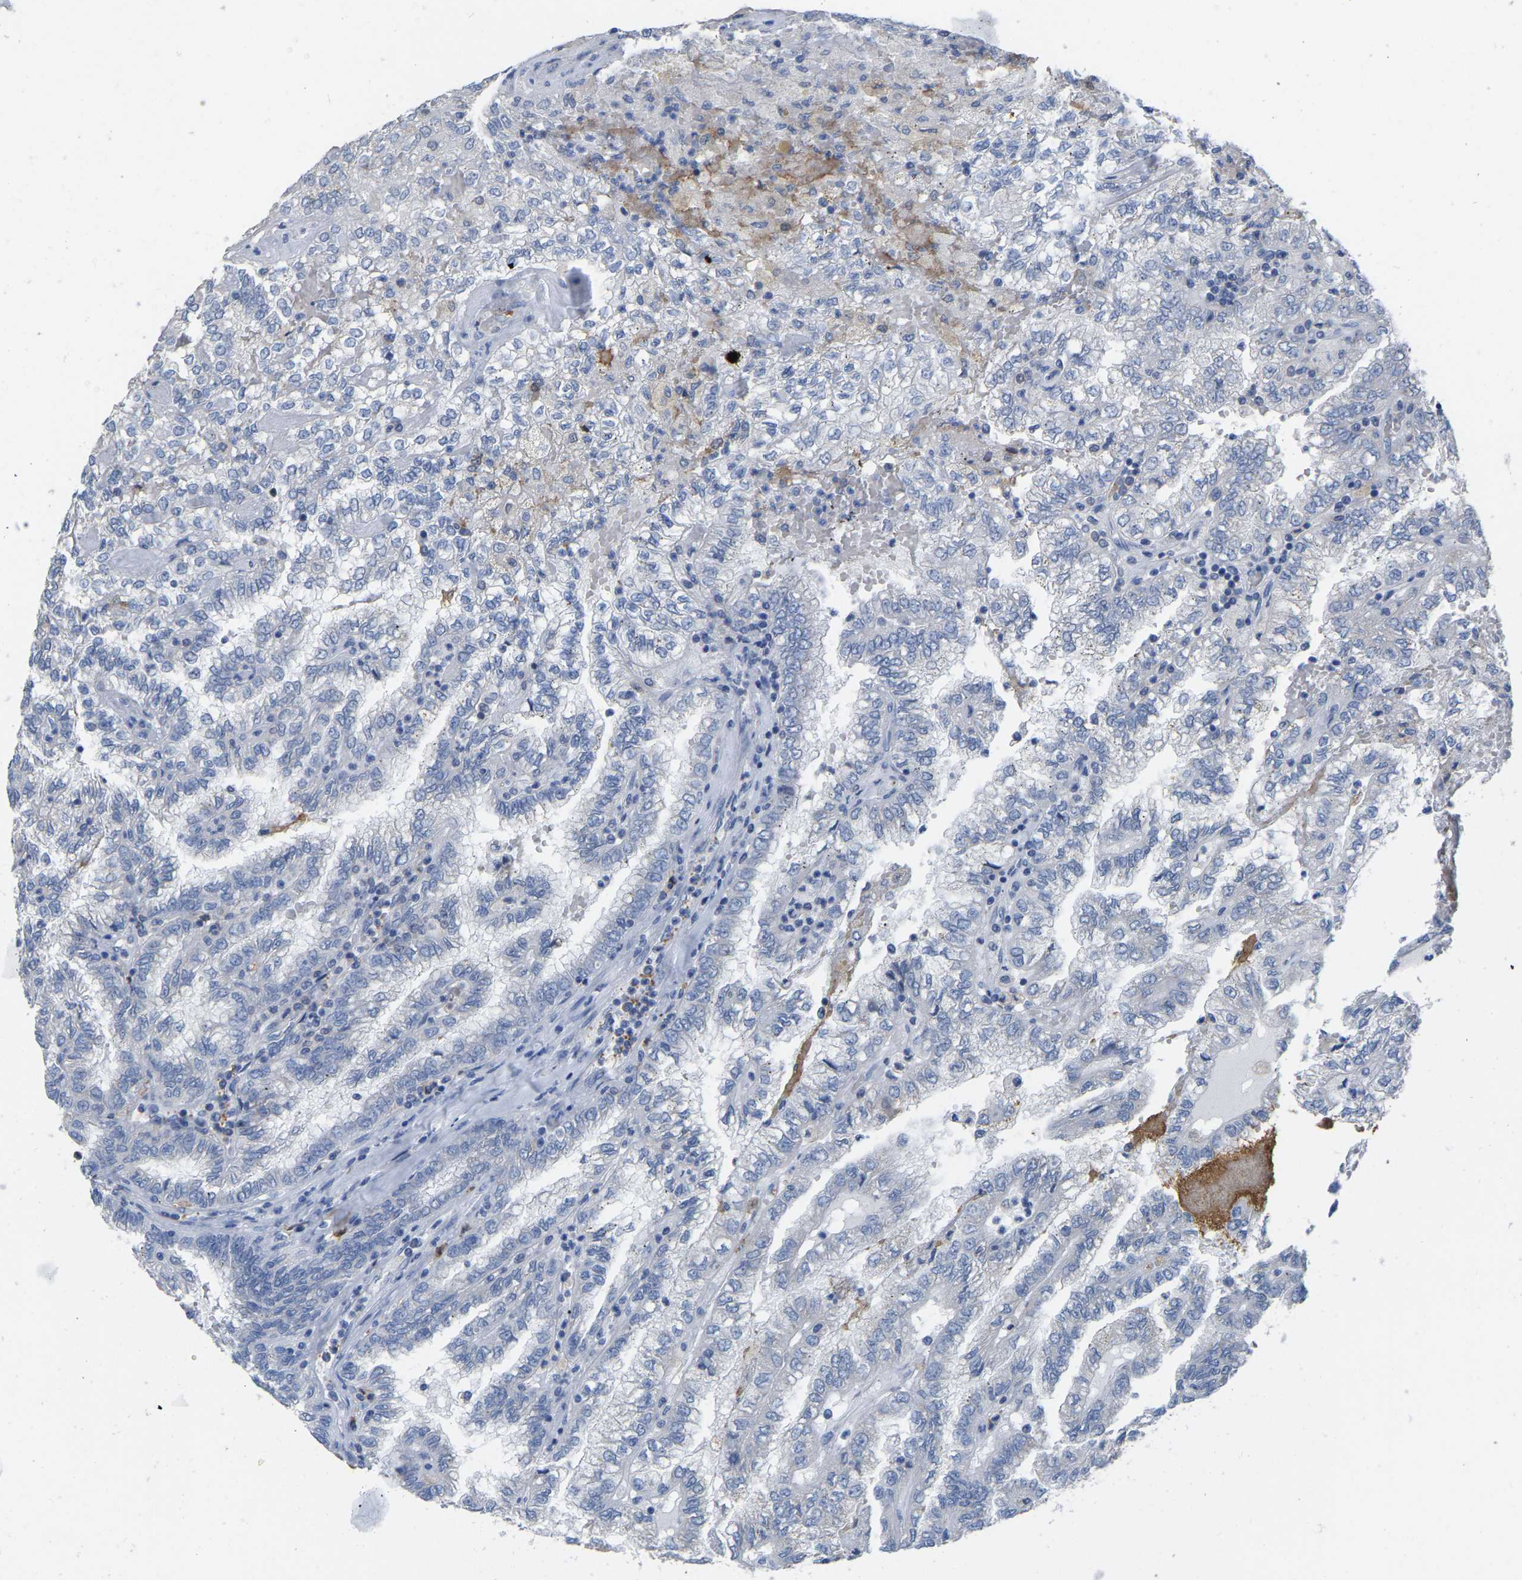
{"staining": {"intensity": "negative", "quantity": "none", "location": "none"}, "tissue": "renal cancer", "cell_type": "Tumor cells", "image_type": "cancer", "snomed": [{"axis": "morphology", "description": "Inflammation, NOS"}, {"axis": "morphology", "description": "Adenocarcinoma, NOS"}, {"axis": "topography", "description": "Kidney"}], "caption": "DAB (3,3'-diaminobenzidine) immunohistochemical staining of renal cancer (adenocarcinoma) exhibits no significant staining in tumor cells.", "gene": "ULBP2", "patient": {"sex": "male", "age": 68}}